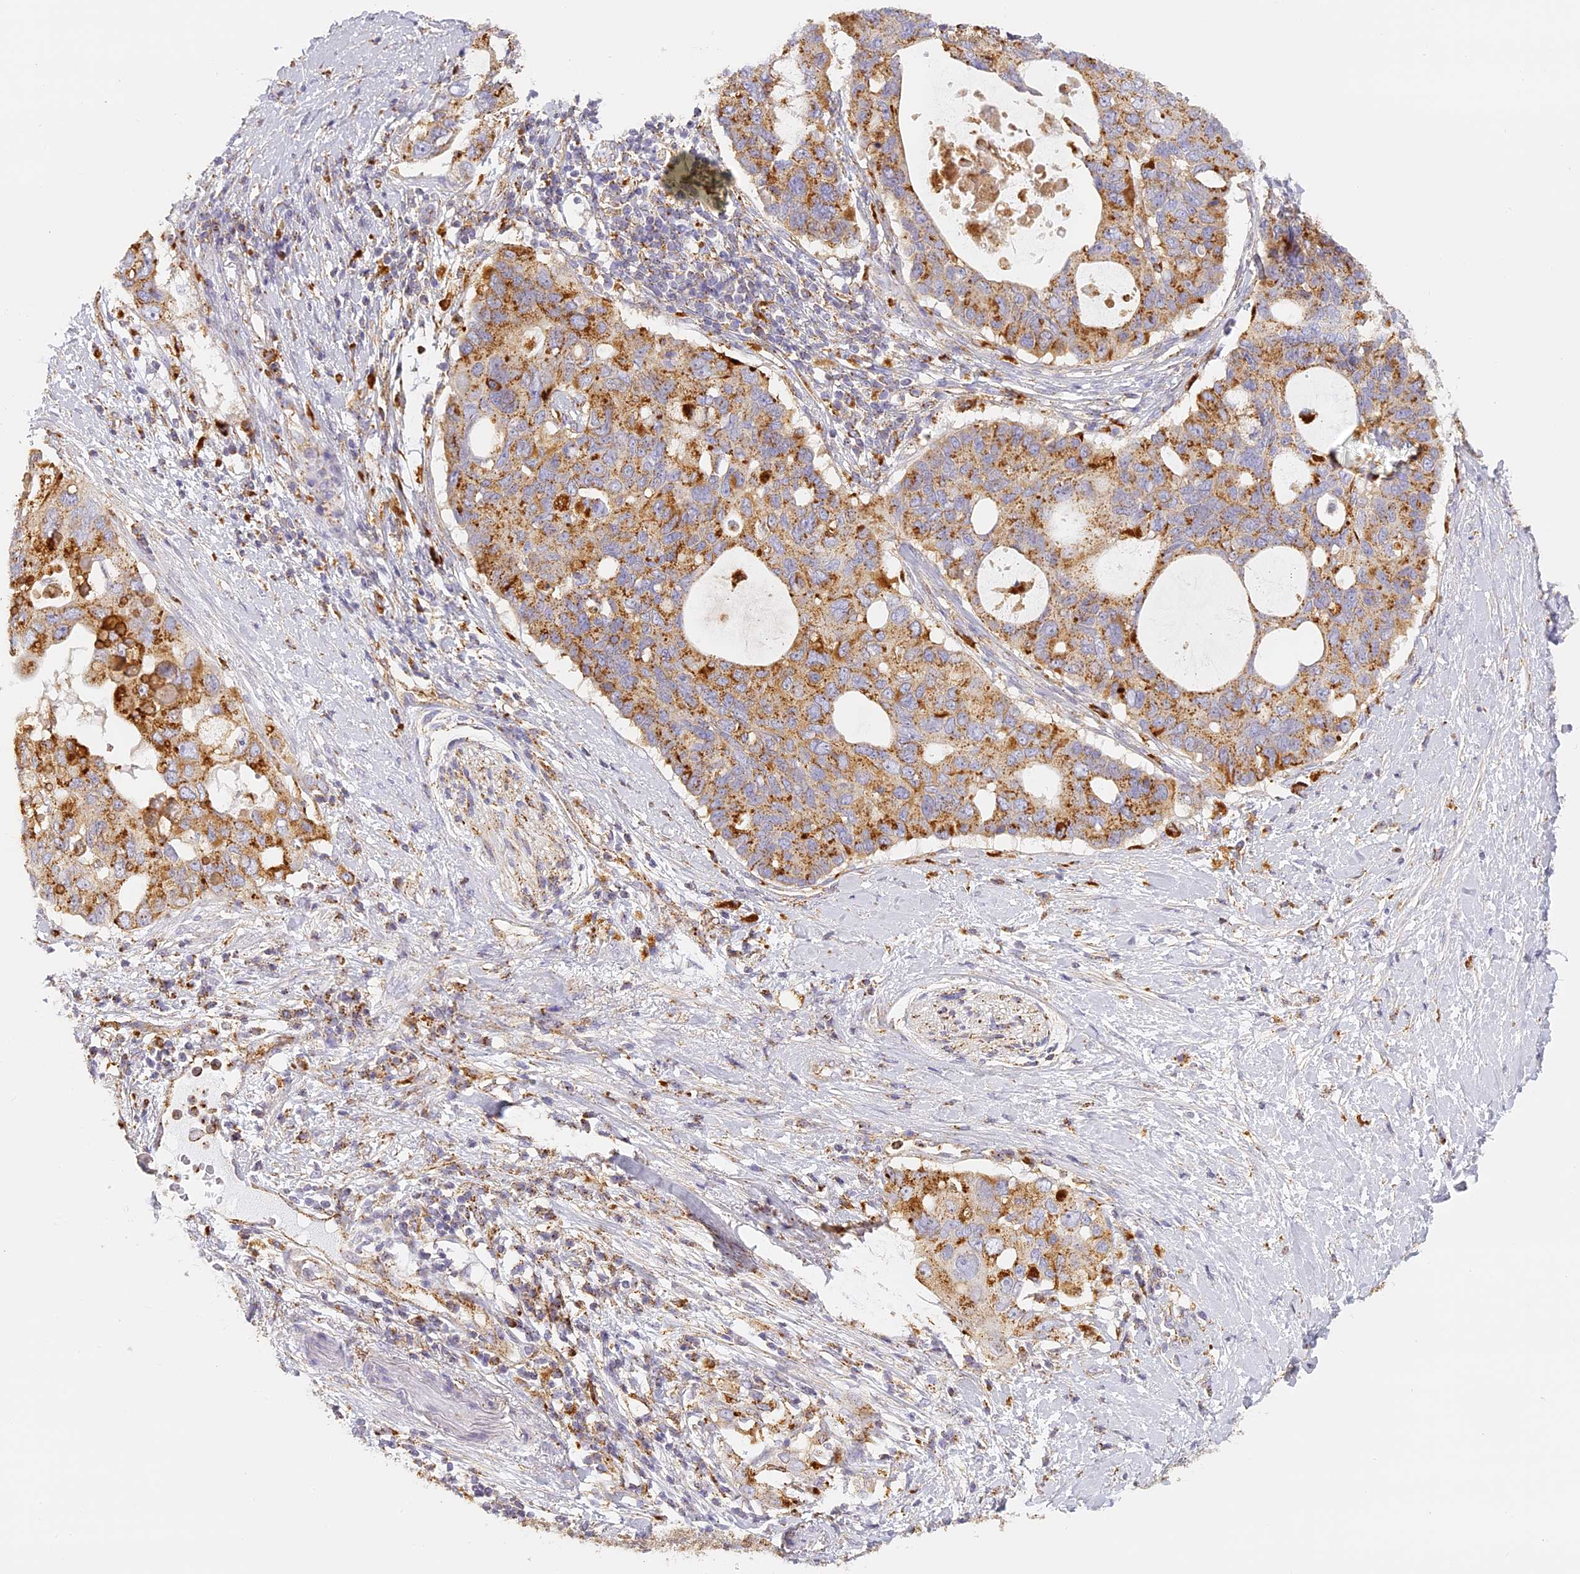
{"staining": {"intensity": "moderate", "quantity": ">75%", "location": "cytoplasmic/membranous"}, "tissue": "pancreatic cancer", "cell_type": "Tumor cells", "image_type": "cancer", "snomed": [{"axis": "morphology", "description": "Adenocarcinoma, NOS"}, {"axis": "topography", "description": "Pancreas"}], "caption": "Pancreatic cancer stained with immunohistochemistry reveals moderate cytoplasmic/membranous positivity in approximately >75% of tumor cells.", "gene": "LAMP2", "patient": {"sex": "female", "age": 56}}